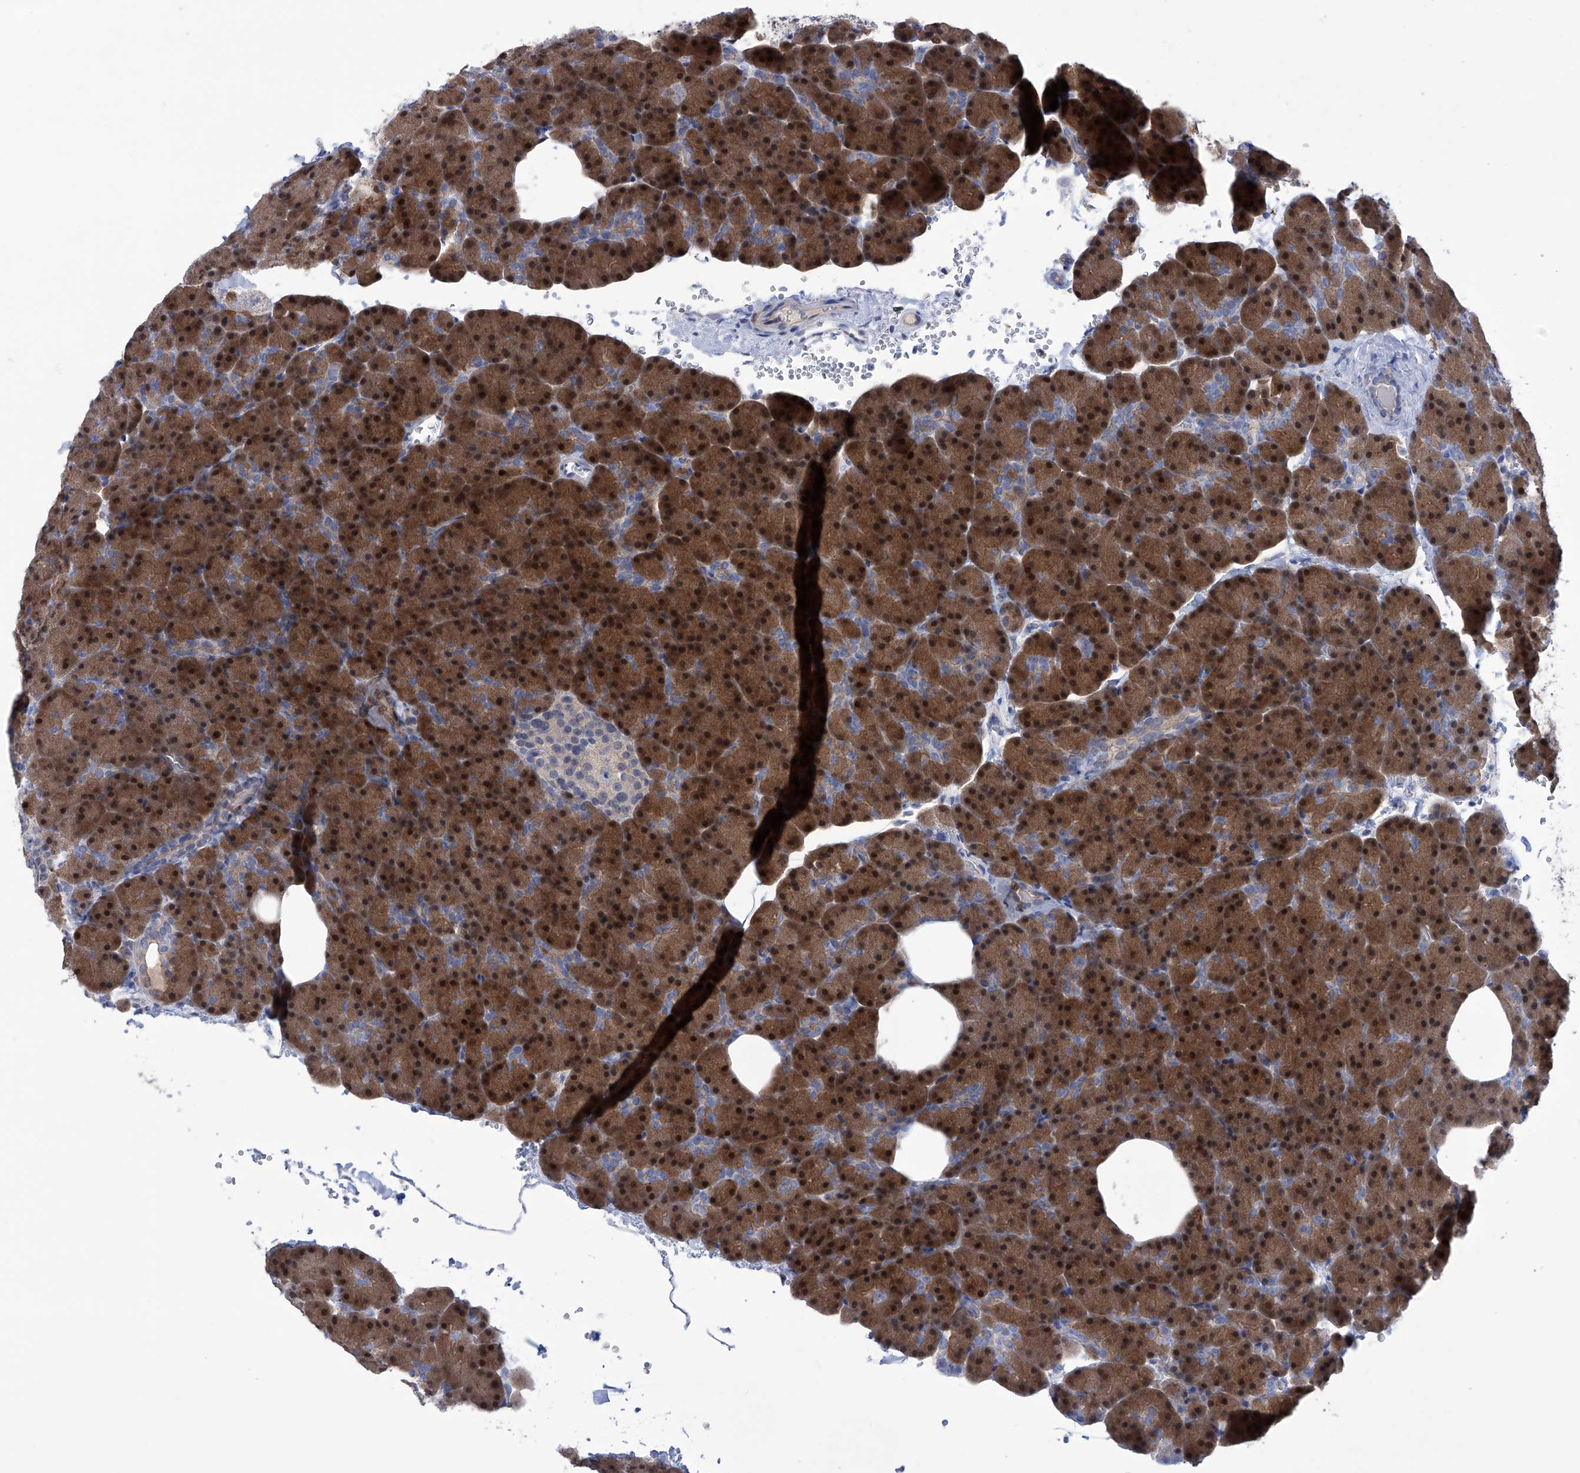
{"staining": {"intensity": "strong", "quantity": ">75%", "location": "cytoplasmic/membranous,nuclear"}, "tissue": "pancreas", "cell_type": "Exocrine glandular cells", "image_type": "normal", "snomed": [{"axis": "morphology", "description": "Normal tissue, NOS"}, {"axis": "morphology", "description": "Carcinoid, malignant, NOS"}, {"axis": "topography", "description": "Pancreas"}], "caption": "Protein analysis of unremarkable pancreas shows strong cytoplasmic/membranous,nuclear staining in approximately >75% of exocrine glandular cells.", "gene": "PGM3", "patient": {"sex": "female", "age": 35}}